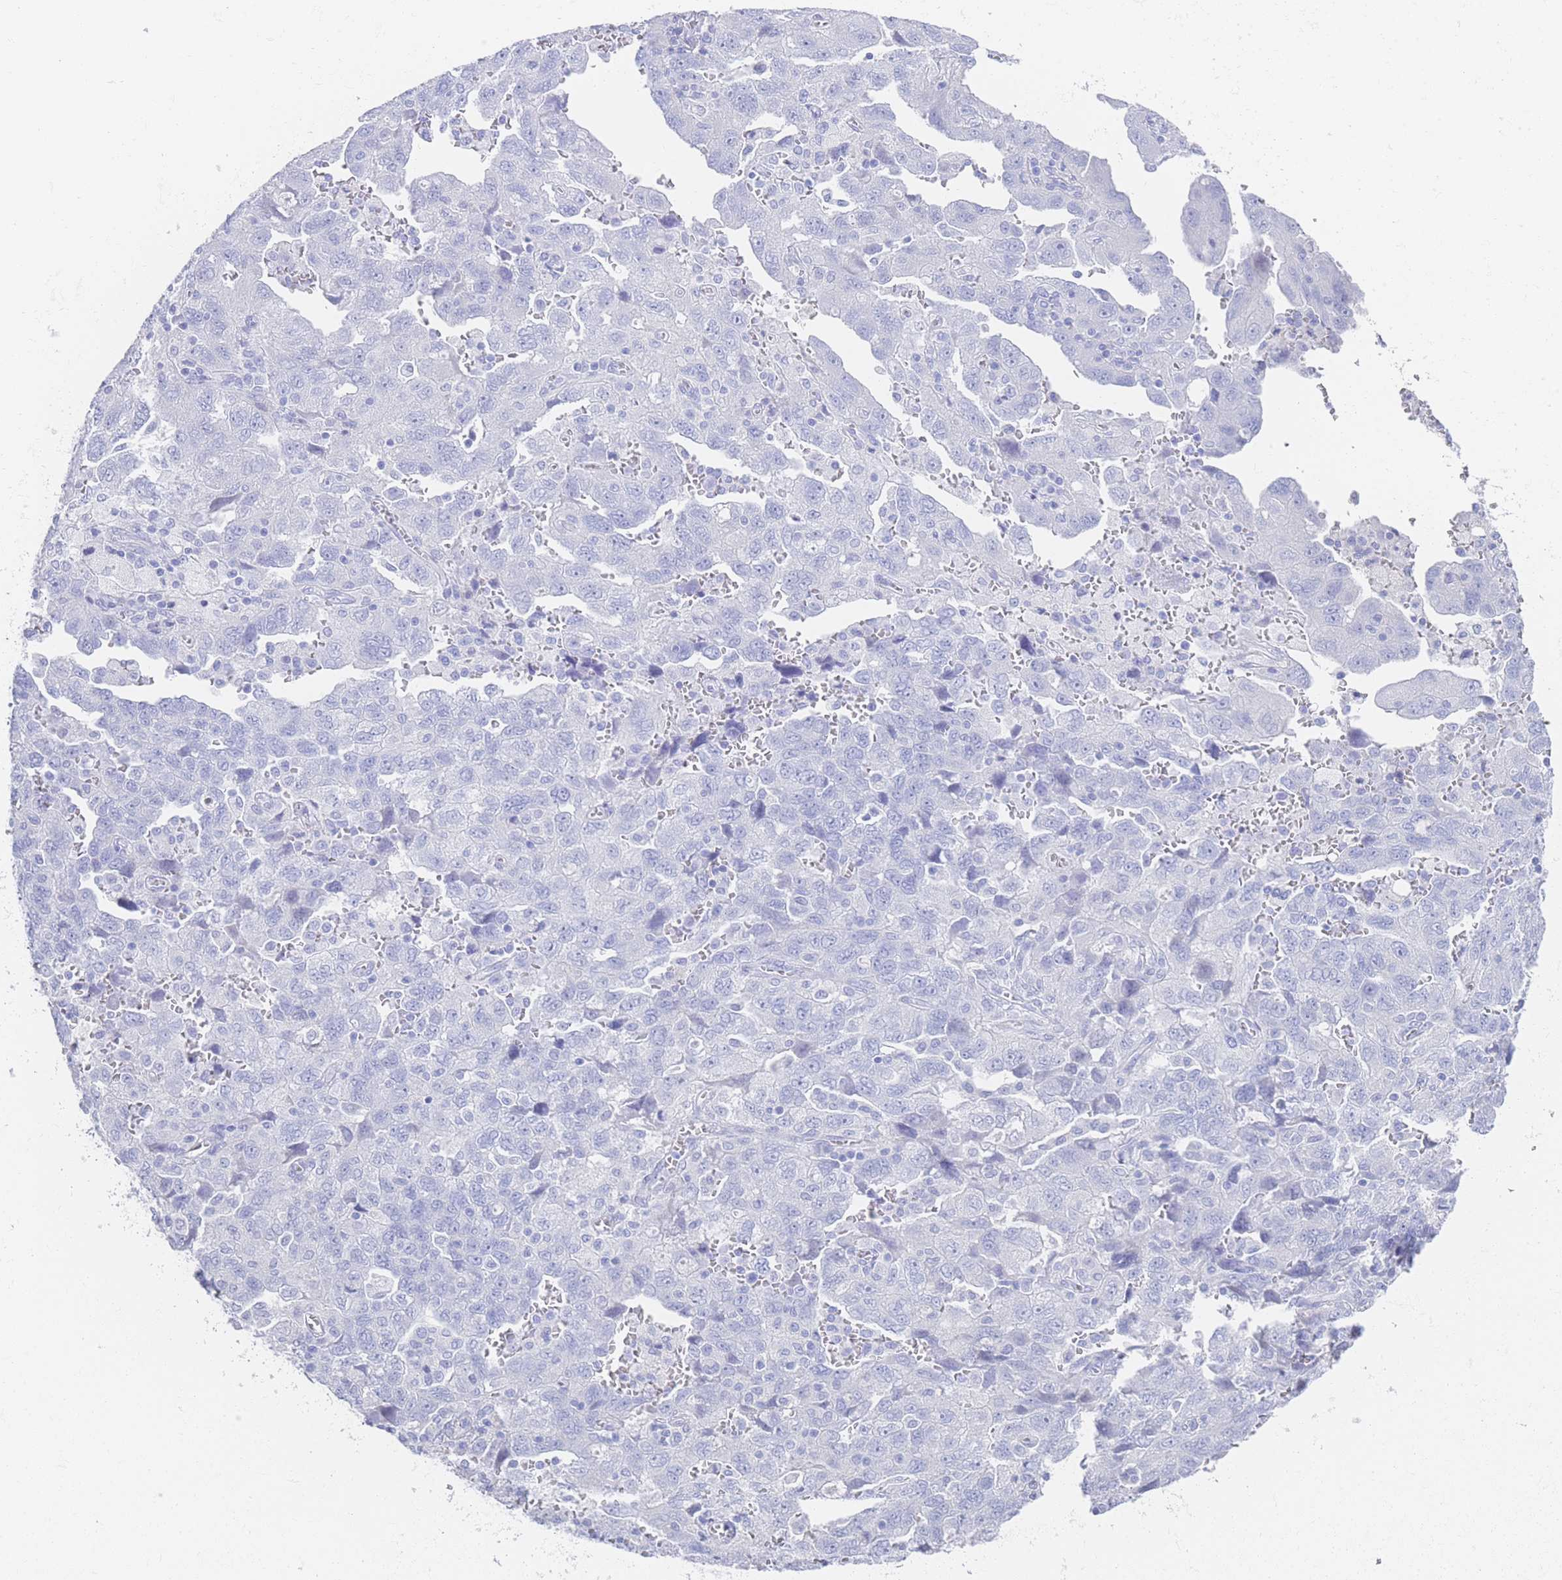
{"staining": {"intensity": "negative", "quantity": "none", "location": "none"}, "tissue": "ovarian cancer", "cell_type": "Tumor cells", "image_type": "cancer", "snomed": [{"axis": "morphology", "description": "Carcinoma, NOS"}, {"axis": "morphology", "description": "Cystadenocarcinoma, serous, NOS"}, {"axis": "topography", "description": "Ovary"}], "caption": "Ovarian carcinoma was stained to show a protein in brown. There is no significant expression in tumor cells.", "gene": "LRRC37A", "patient": {"sex": "female", "age": 69}}